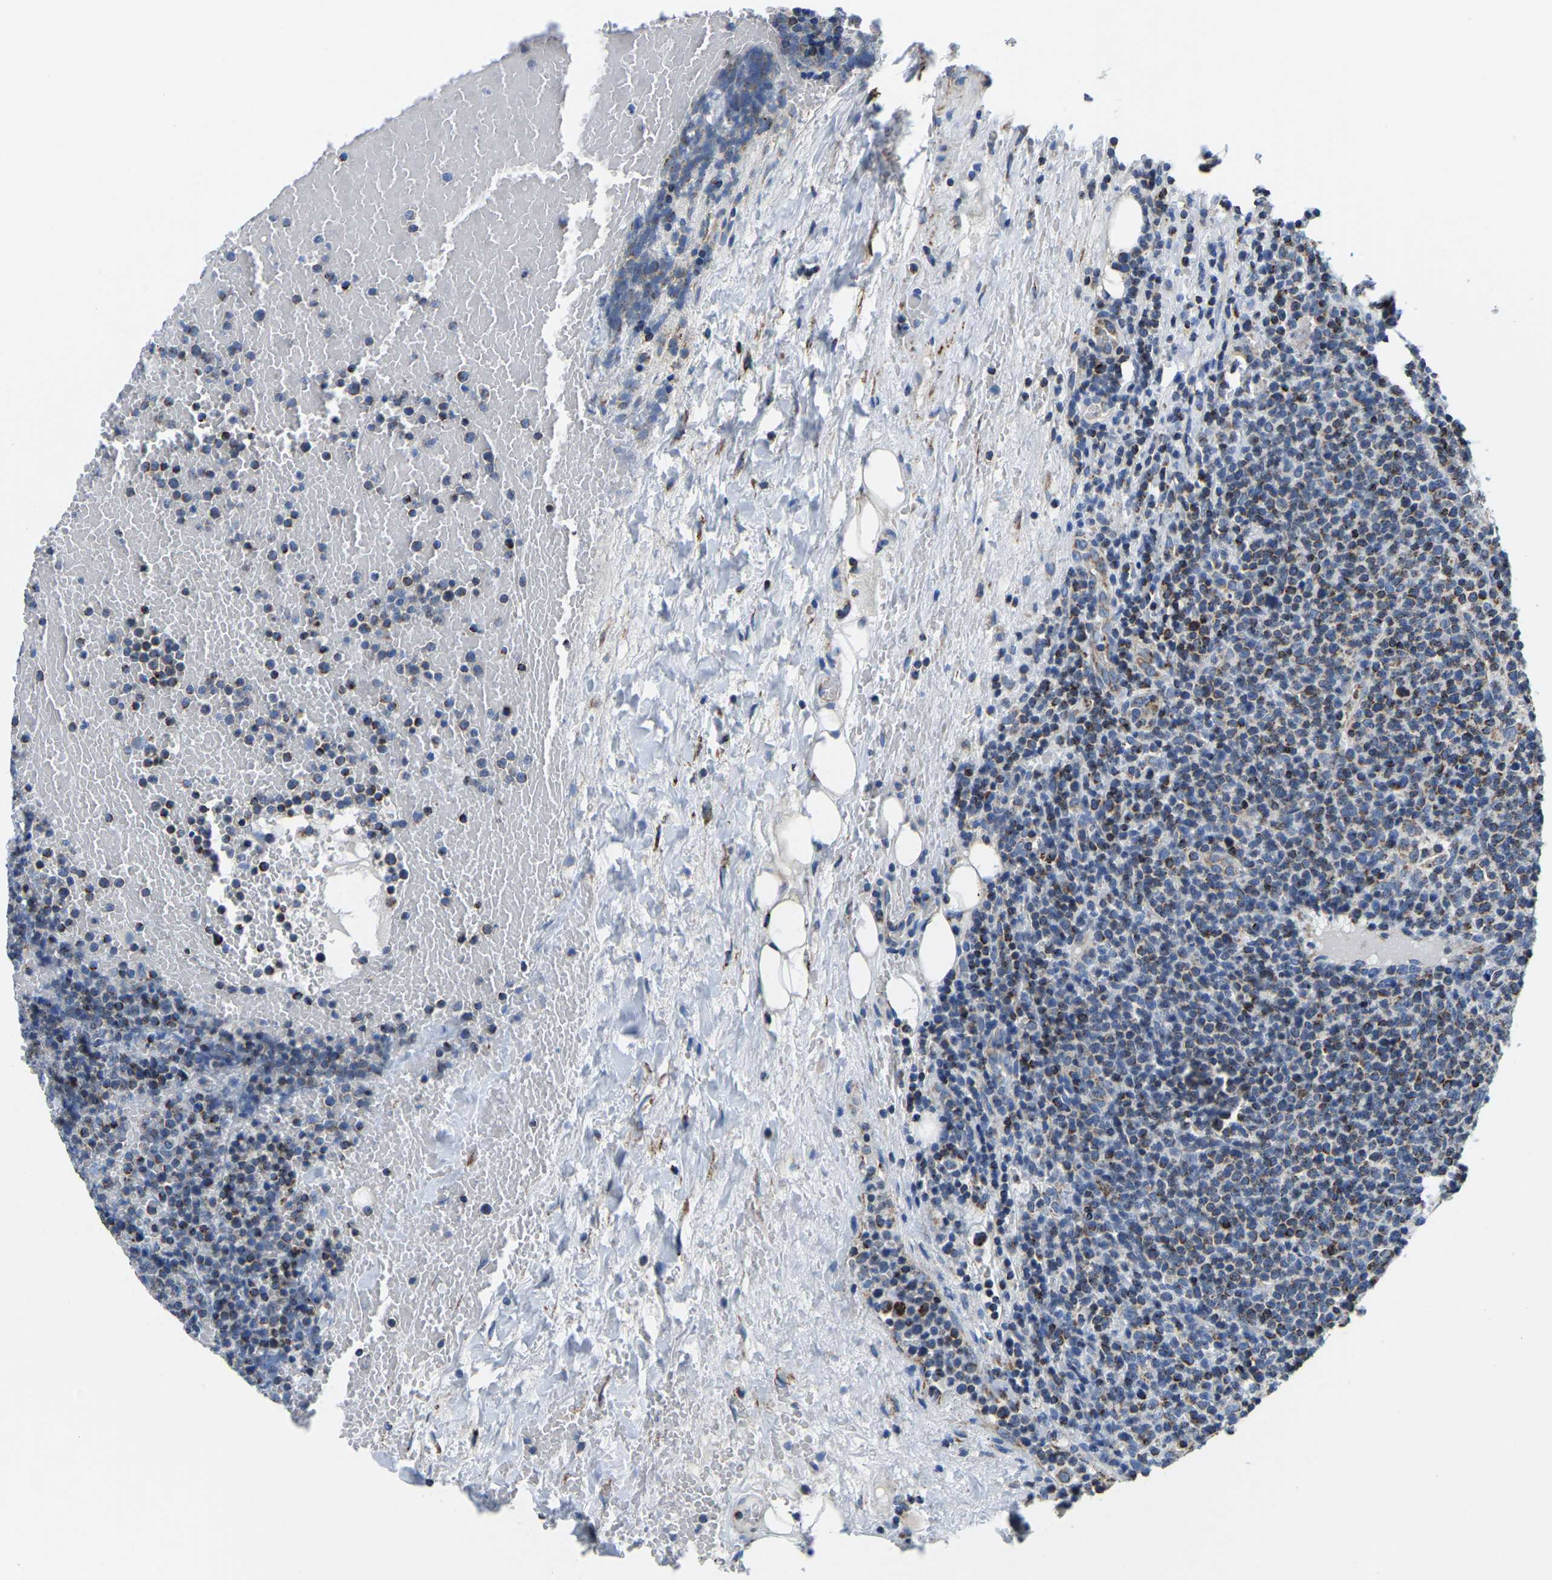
{"staining": {"intensity": "moderate", "quantity": "<25%", "location": "cytoplasmic/membranous"}, "tissue": "lymphoma", "cell_type": "Tumor cells", "image_type": "cancer", "snomed": [{"axis": "morphology", "description": "Malignant lymphoma, non-Hodgkin's type, High grade"}, {"axis": "topography", "description": "Lymph node"}], "caption": "Protein analysis of lymphoma tissue demonstrates moderate cytoplasmic/membranous staining in about <25% of tumor cells.", "gene": "SFXN1", "patient": {"sex": "male", "age": 61}}